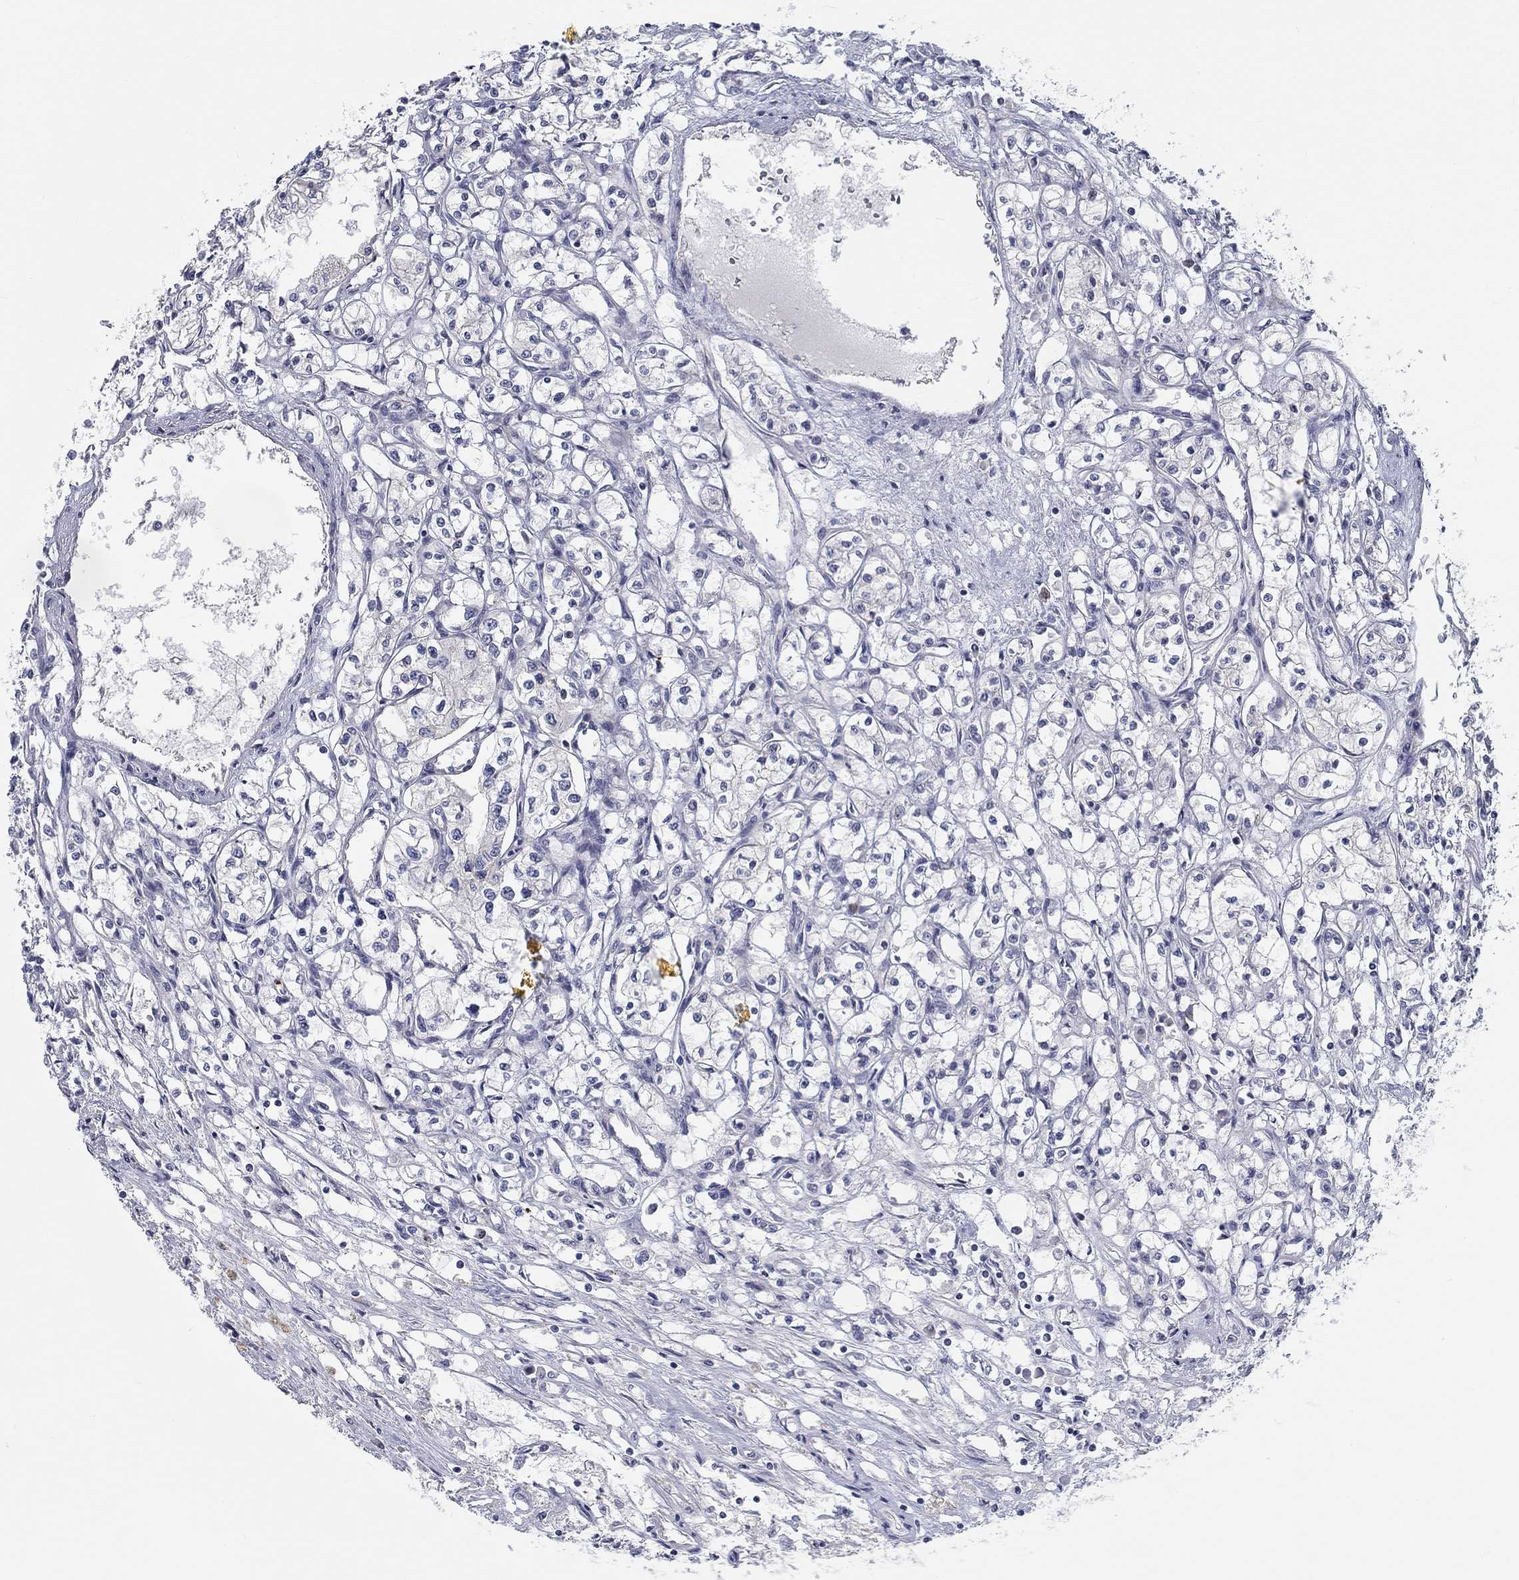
{"staining": {"intensity": "negative", "quantity": "none", "location": "none"}, "tissue": "renal cancer", "cell_type": "Tumor cells", "image_type": "cancer", "snomed": [{"axis": "morphology", "description": "Adenocarcinoma, NOS"}, {"axis": "topography", "description": "Kidney"}], "caption": "Tumor cells show no significant positivity in renal adenocarcinoma.", "gene": "PRC1", "patient": {"sex": "male", "age": 56}}